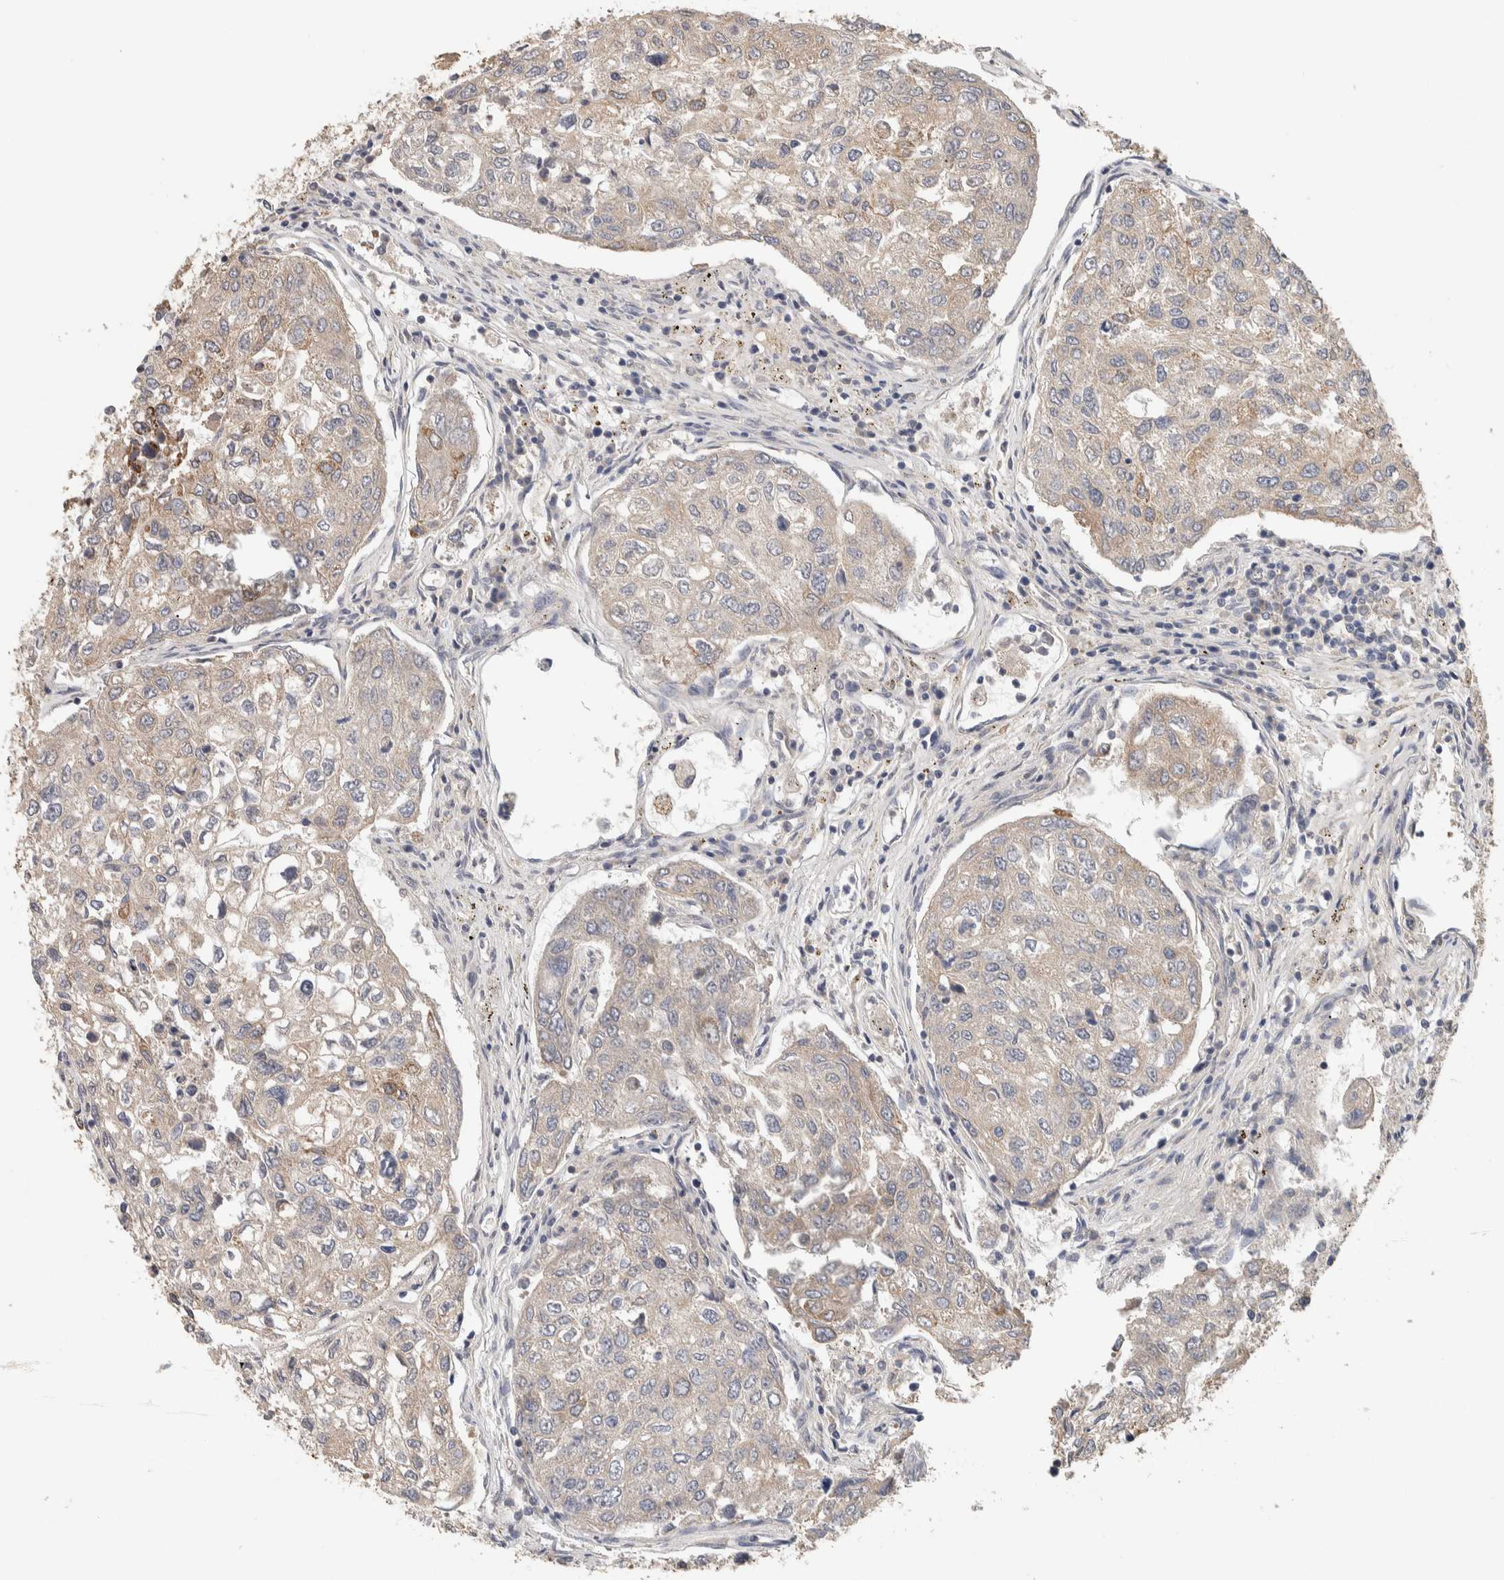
{"staining": {"intensity": "weak", "quantity": "<25%", "location": "cytoplasmic/membranous"}, "tissue": "urothelial cancer", "cell_type": "Tumor cells", "image_type": "cancer", "snomed": [{"axis": "morphology", "description": "Urothelial carcinoma, High grade"}, {"axis": "topography", "description": "Lymph node"}, {"axis": "topography", "description": "Urinary bladder"}], "caption": "Immunohistochemistry histopathology image of neoplastic tissue: urothelial cancer stained with DAB (3,3'-diaminobenzidine) exhibits no significant protein positivity in tumor cells. The staining is performed using DAB brown chromogen with nuclei counter-stained in using hematoxylin.", "gene": "CYSRT1", "patient": {"sex": "male", "age": 51}}